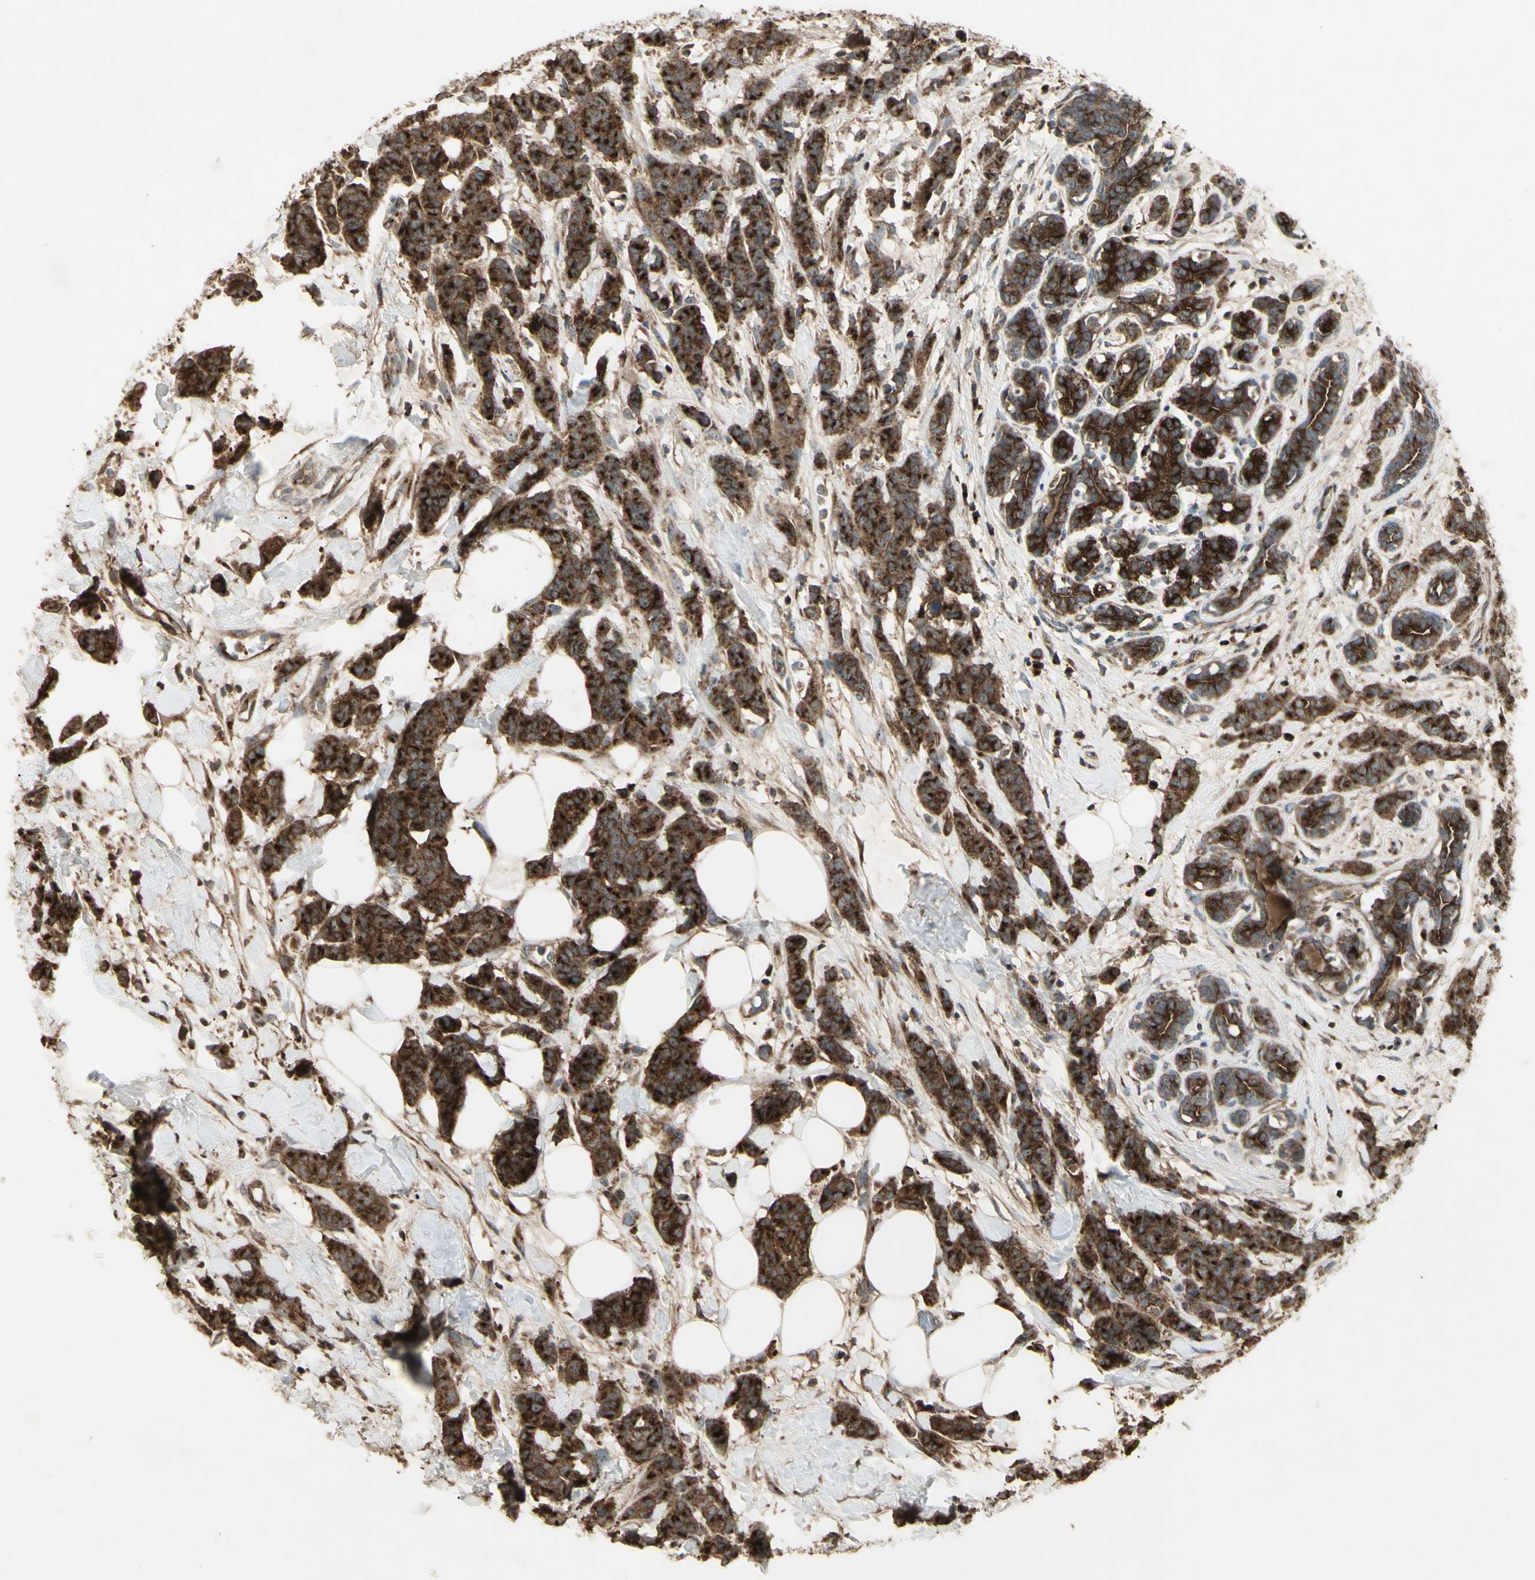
{"staining": {"intensity": "strong", "quantity": ">75%", "location": "cytoplasmic/membranous"}, "tissue": "breast cancer", "cell_type": "Tumor cells", "image_type": "cancer", "snomed": [{"axis": "morphology", "description": "Normal tissue, NOS"}, {"axis": "morphology", "description": "Duct carcinoma"}, {"axis": "topography", "description": "Breast"}], "caption": "About >75% of tumor cells in human breast cancer (intraductal carcinoma) exhibit strong cytoplasmic/membranous protein staining as visualized by brown immunohistochemical staining.", "gene": "AP1G1", "patient": {"sex": "female", "age": 40}}